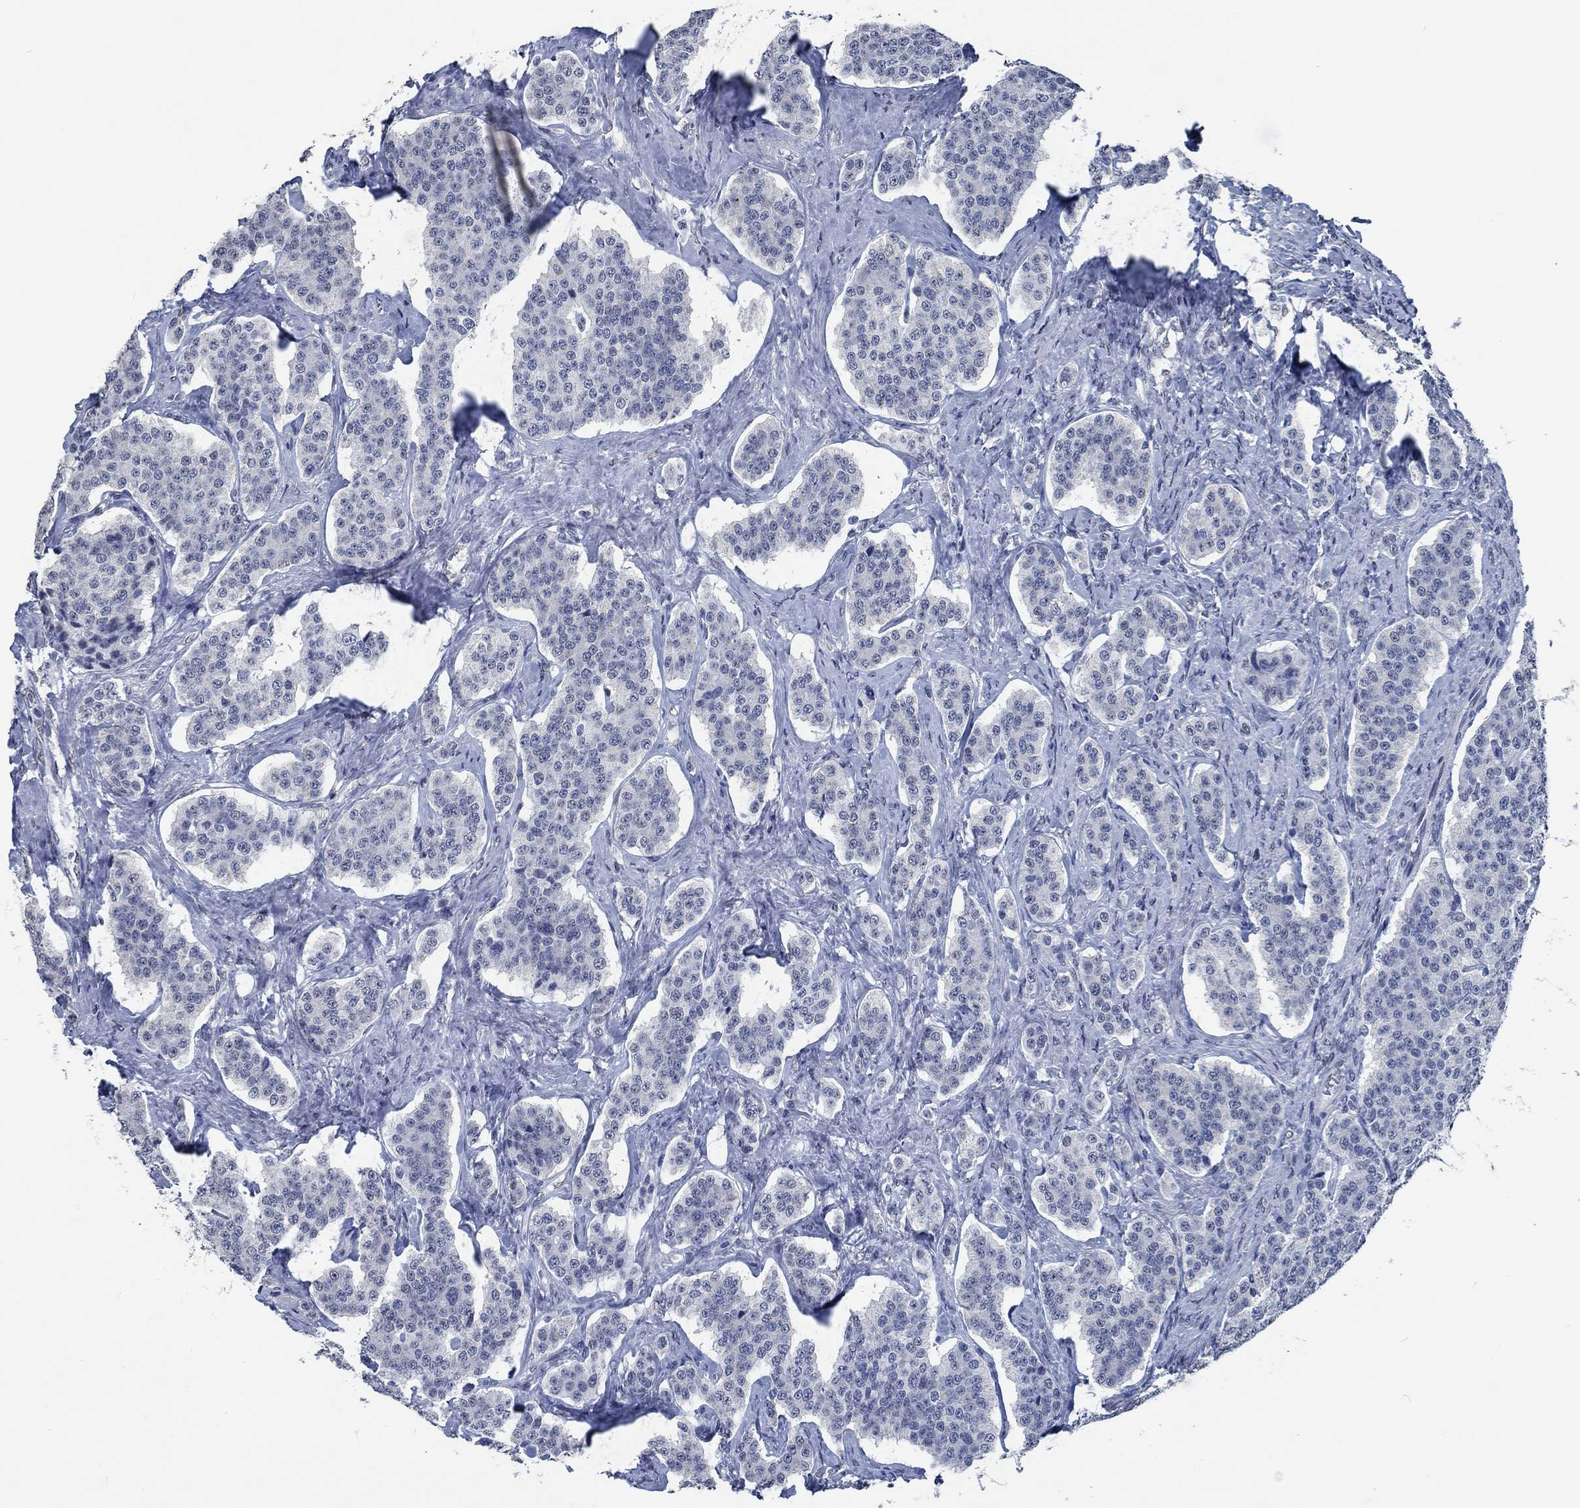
{"staining": {"intensity": "negative", "quantity": "none", "location": "none"}, "tissue": "carcinoid", "cell_type": "Tumor cells", "image_type": "cancer", "snomed": [{"axis": "morphology", "description": "Carcinoid, malignant, NOS"}, {"axis": "topography", "description": "Small intestine"}], "caption": "The image shows no significant staining in tumor cells of malignant carcinoid. The staining was performed using DAB to visualize the protein expression in brown, while the nuclei were stained in blue with hematoxylin (Magnification: 20x).", "gene": "OBSCN", "patient": {"sex": "female", "age": 58}}